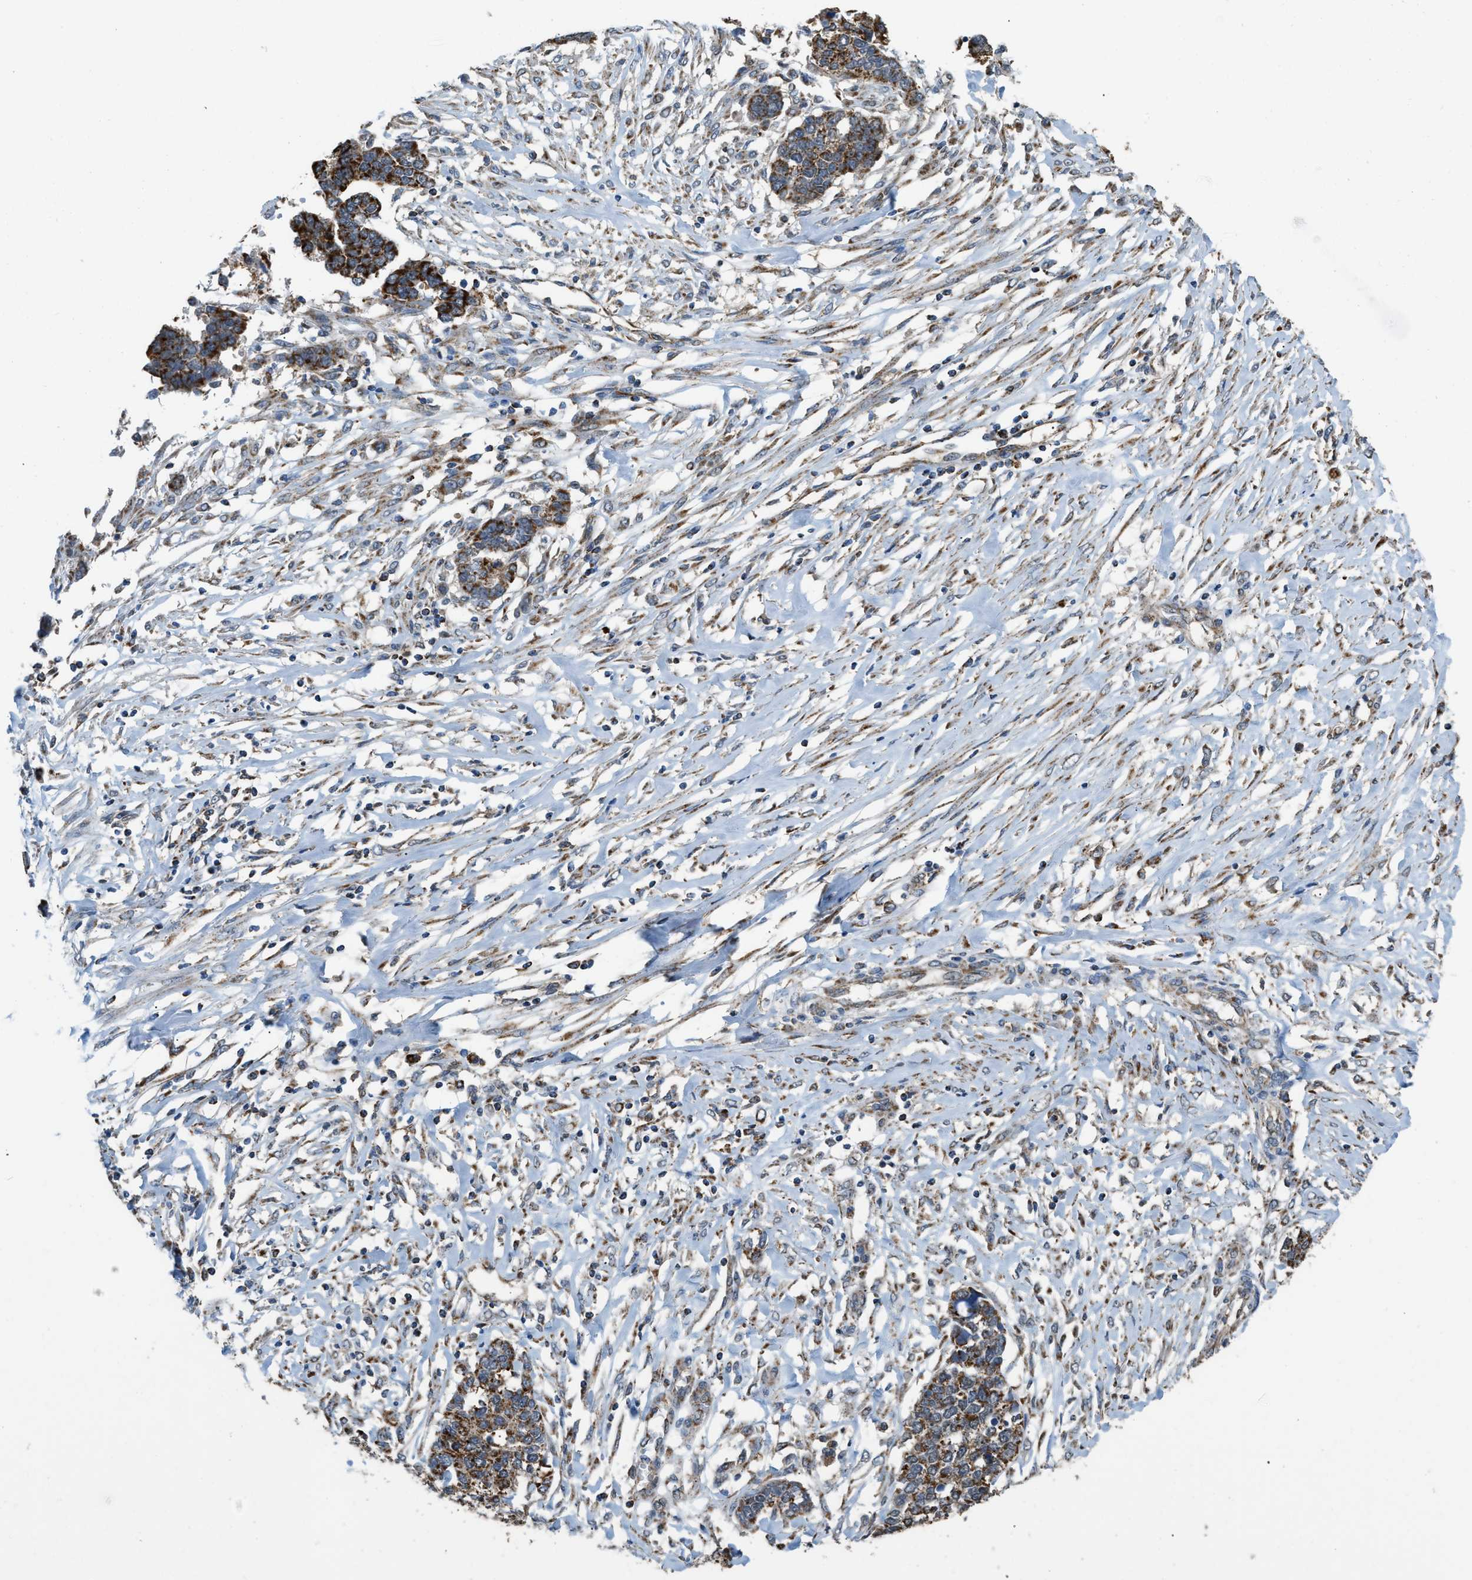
{"staining": {"intensity": "moderate", "quantity": ">75%", "location": "cytoplasmic/membranous"}, "tissue": "ovarian cancer", "cell_type": "Tumor cells", "image_type": "cancer", "snomed": [{"axis": "morphology", "description": "Cystadenocarcinoma, serous, NOS"}, {"axis": "topography", "description": "Ovary"}], "caption": "An immunohistochemistry histopathology image of tumor tissue is shown. Protein staining in brown labels moderate cytoplasmic/membranous positivity in ovarian cancer within tumor cells.", "gene": "ETFB", "patient": {"sex": "female", "age": 44}}